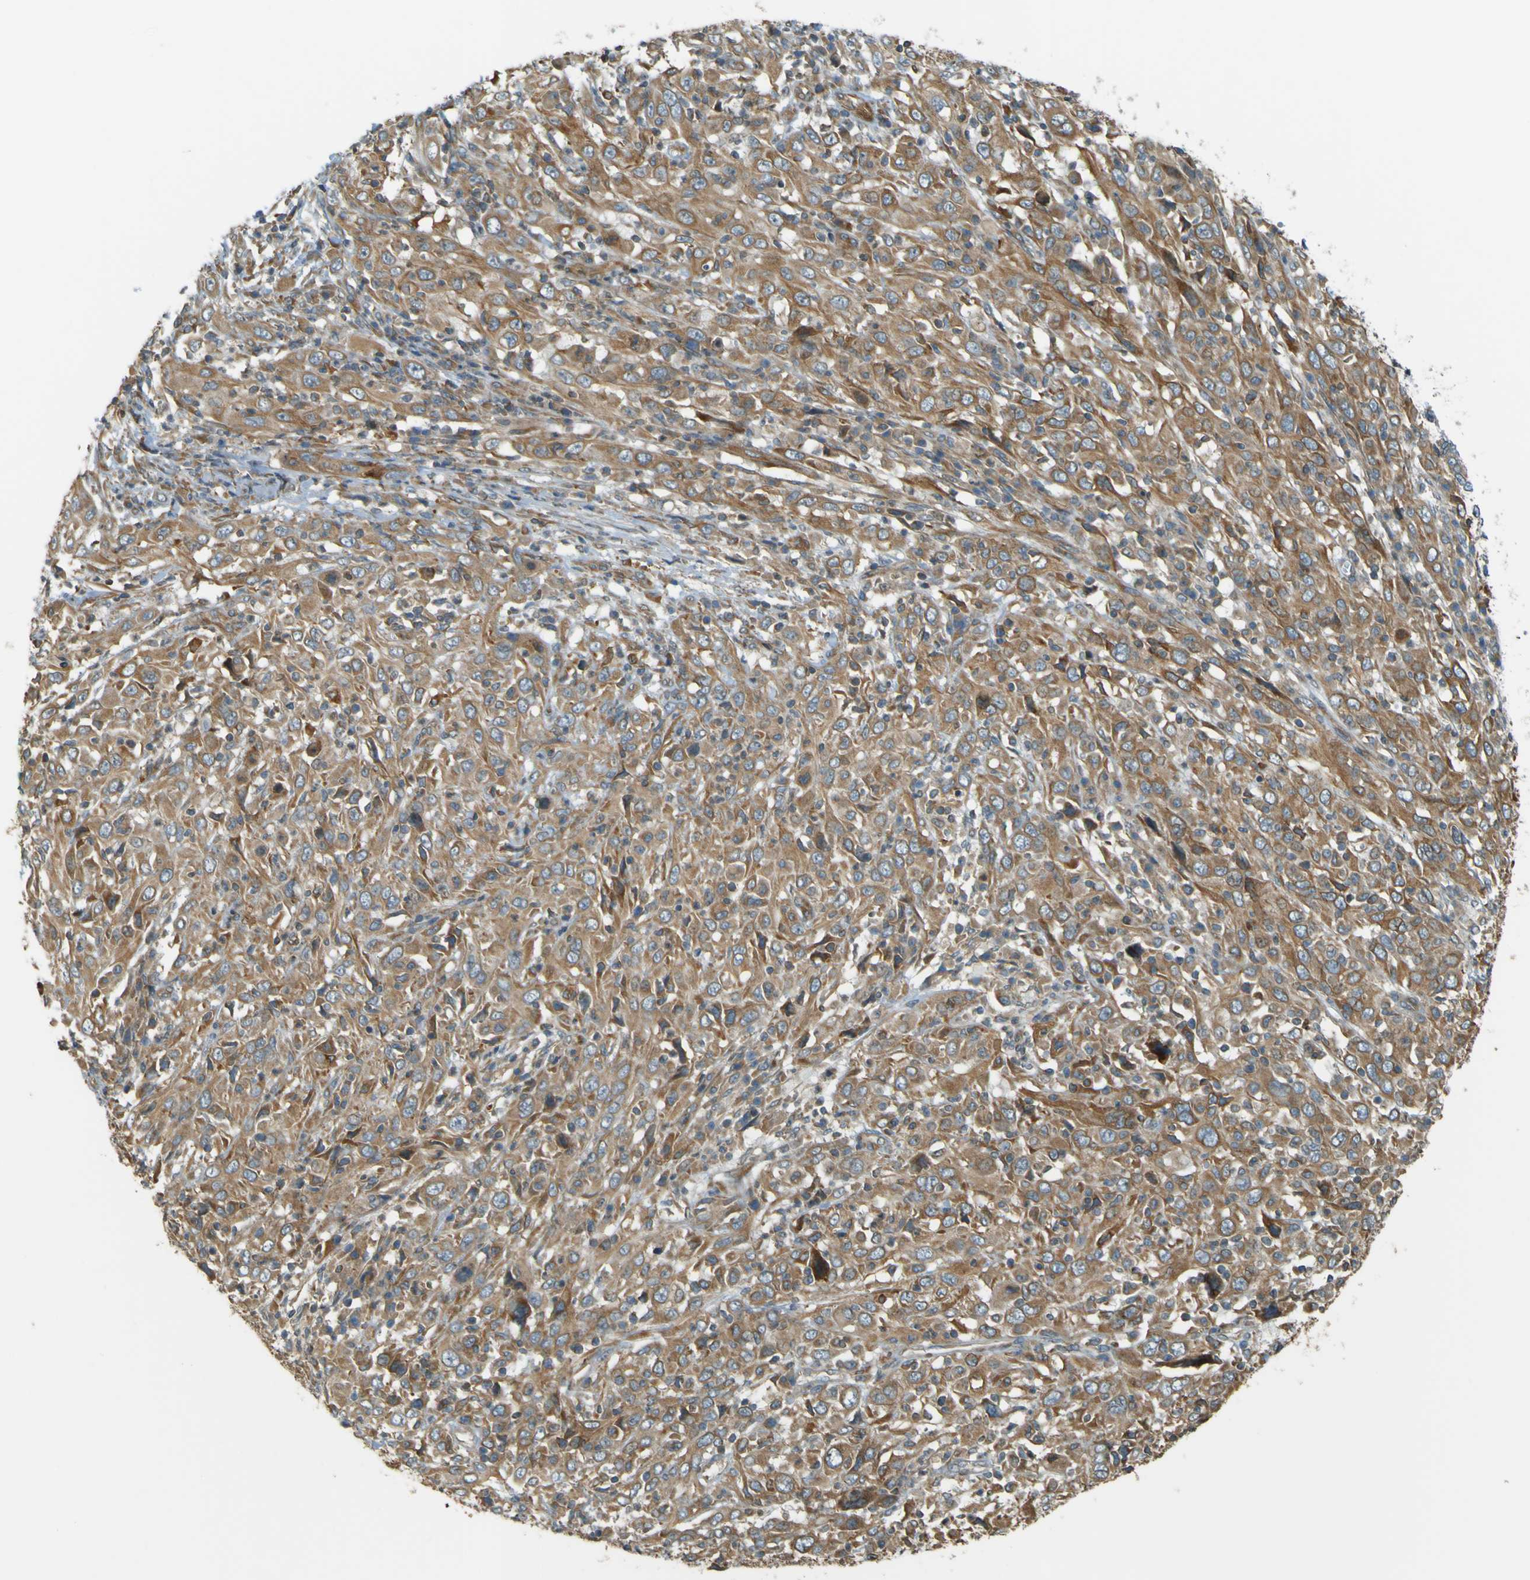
{"staining": {"intensity": "moderate", "quantity": ">75%", "location": "cytoplasmic/membranous"}, "tissue": "cervical cancer", "cell_type": "Tumor cells", "image_type": "cancer", "snomed": [{"axis": "morphology", "description": "Squamous cell carcinoma, NOS"}, {"axis": "topography", "description": "Cervix"}], "caption": "Tumor cells reveal moderate cytoplasmic/membranous expression in about >75% of cells in cervical squamous cell carcinoma.", "gene": "LPCAT1", "patient": {"sex": "female", "age": 46}}